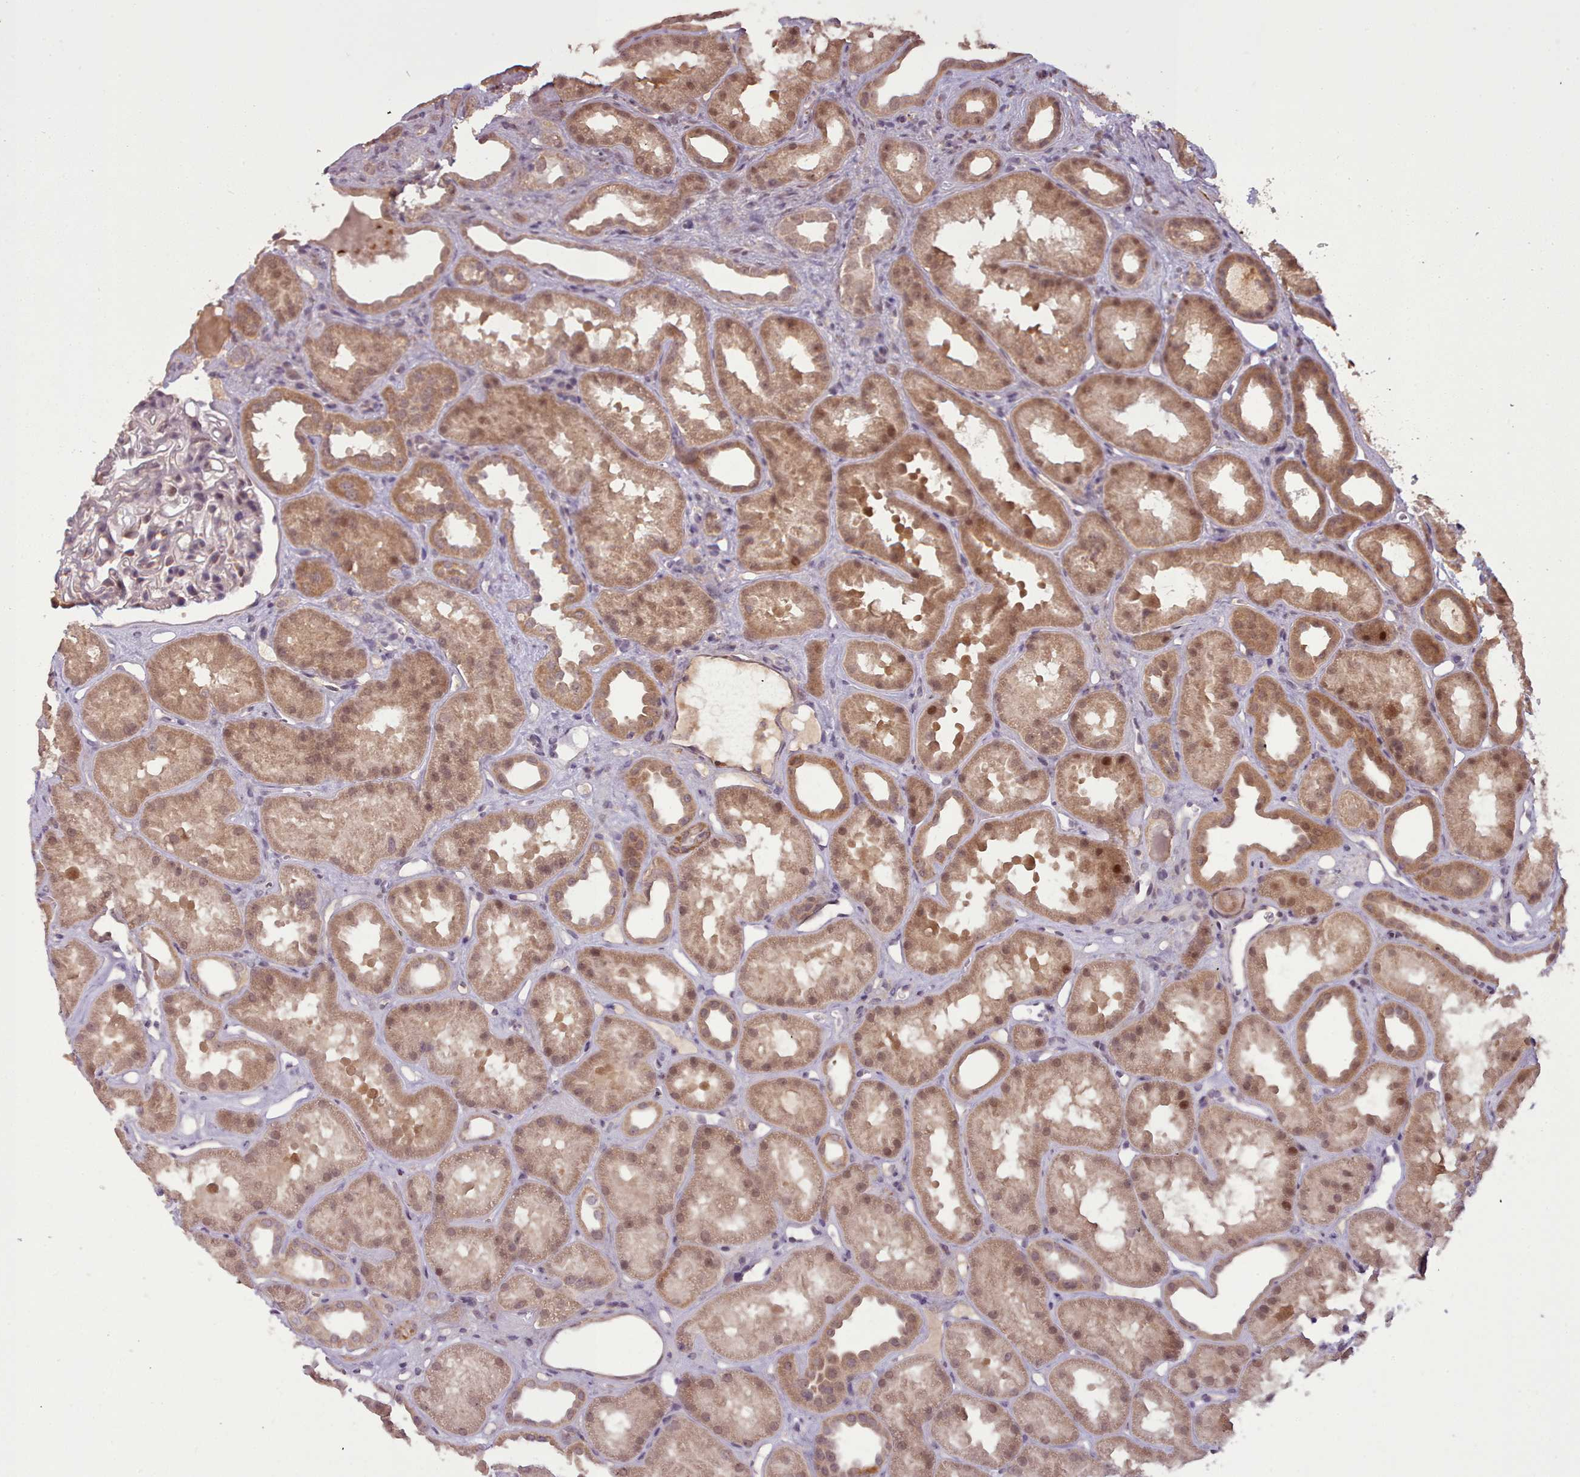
{"staining": {"intensity": "moderate", "quantity": "<25%", "location": "nuclear"}, "tissue": "kidney", "cell_type": "Cells in glomeruli", "image_type": "normal", "snomed": [{"axis": "morphology", "description": "Normal tissue, NOS"}, {"axis": "topography", "description": "Kidney"}], "caption": "Brown immunohistochemical staining in unremarkable kidney demonstrates moderate nuclear positivity in approximately <25% of cells in glomeruli.", "gene": "CDC6", "patient": {"sex": "male", "age": 61}}